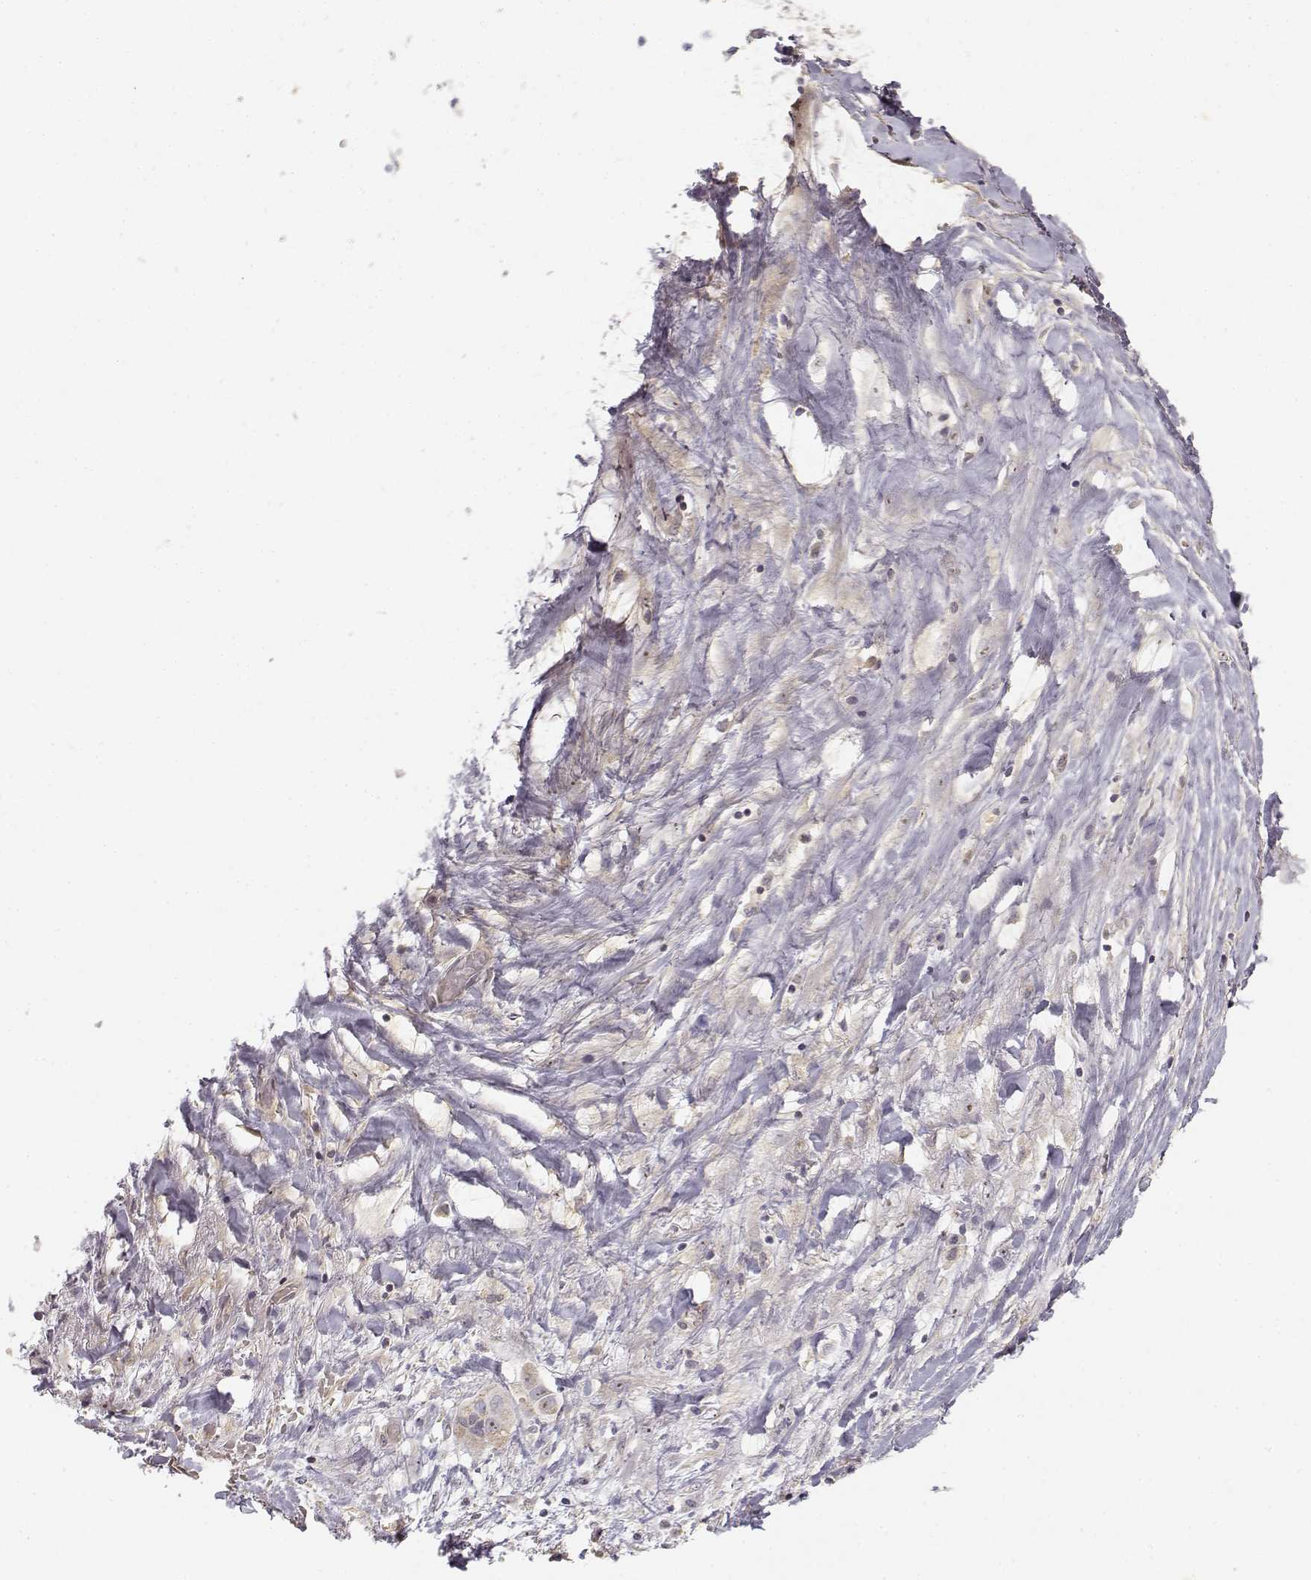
{"staining": {"intensity": "weak", "quantity": ">75%", "location": "cytoplasmic/membranous,nuclear"}, "tissue": "liver cancer", "cell_type": "Tumor cells", "image_type": "cancer", "snomed": [{"axis": "morphology", "description": "Cholangiocarcinoma"}, {"axis": "topography", "description": "Liver"}], "caption": "Immunohistochemistry (IHC) of liver cancer shows low levels of weak cytoplasmic/membranous and nuclear staining in approximately >75% of tumor cells.", "gene": "MED12L", "patient": {"sex": "female", "age": 52}}